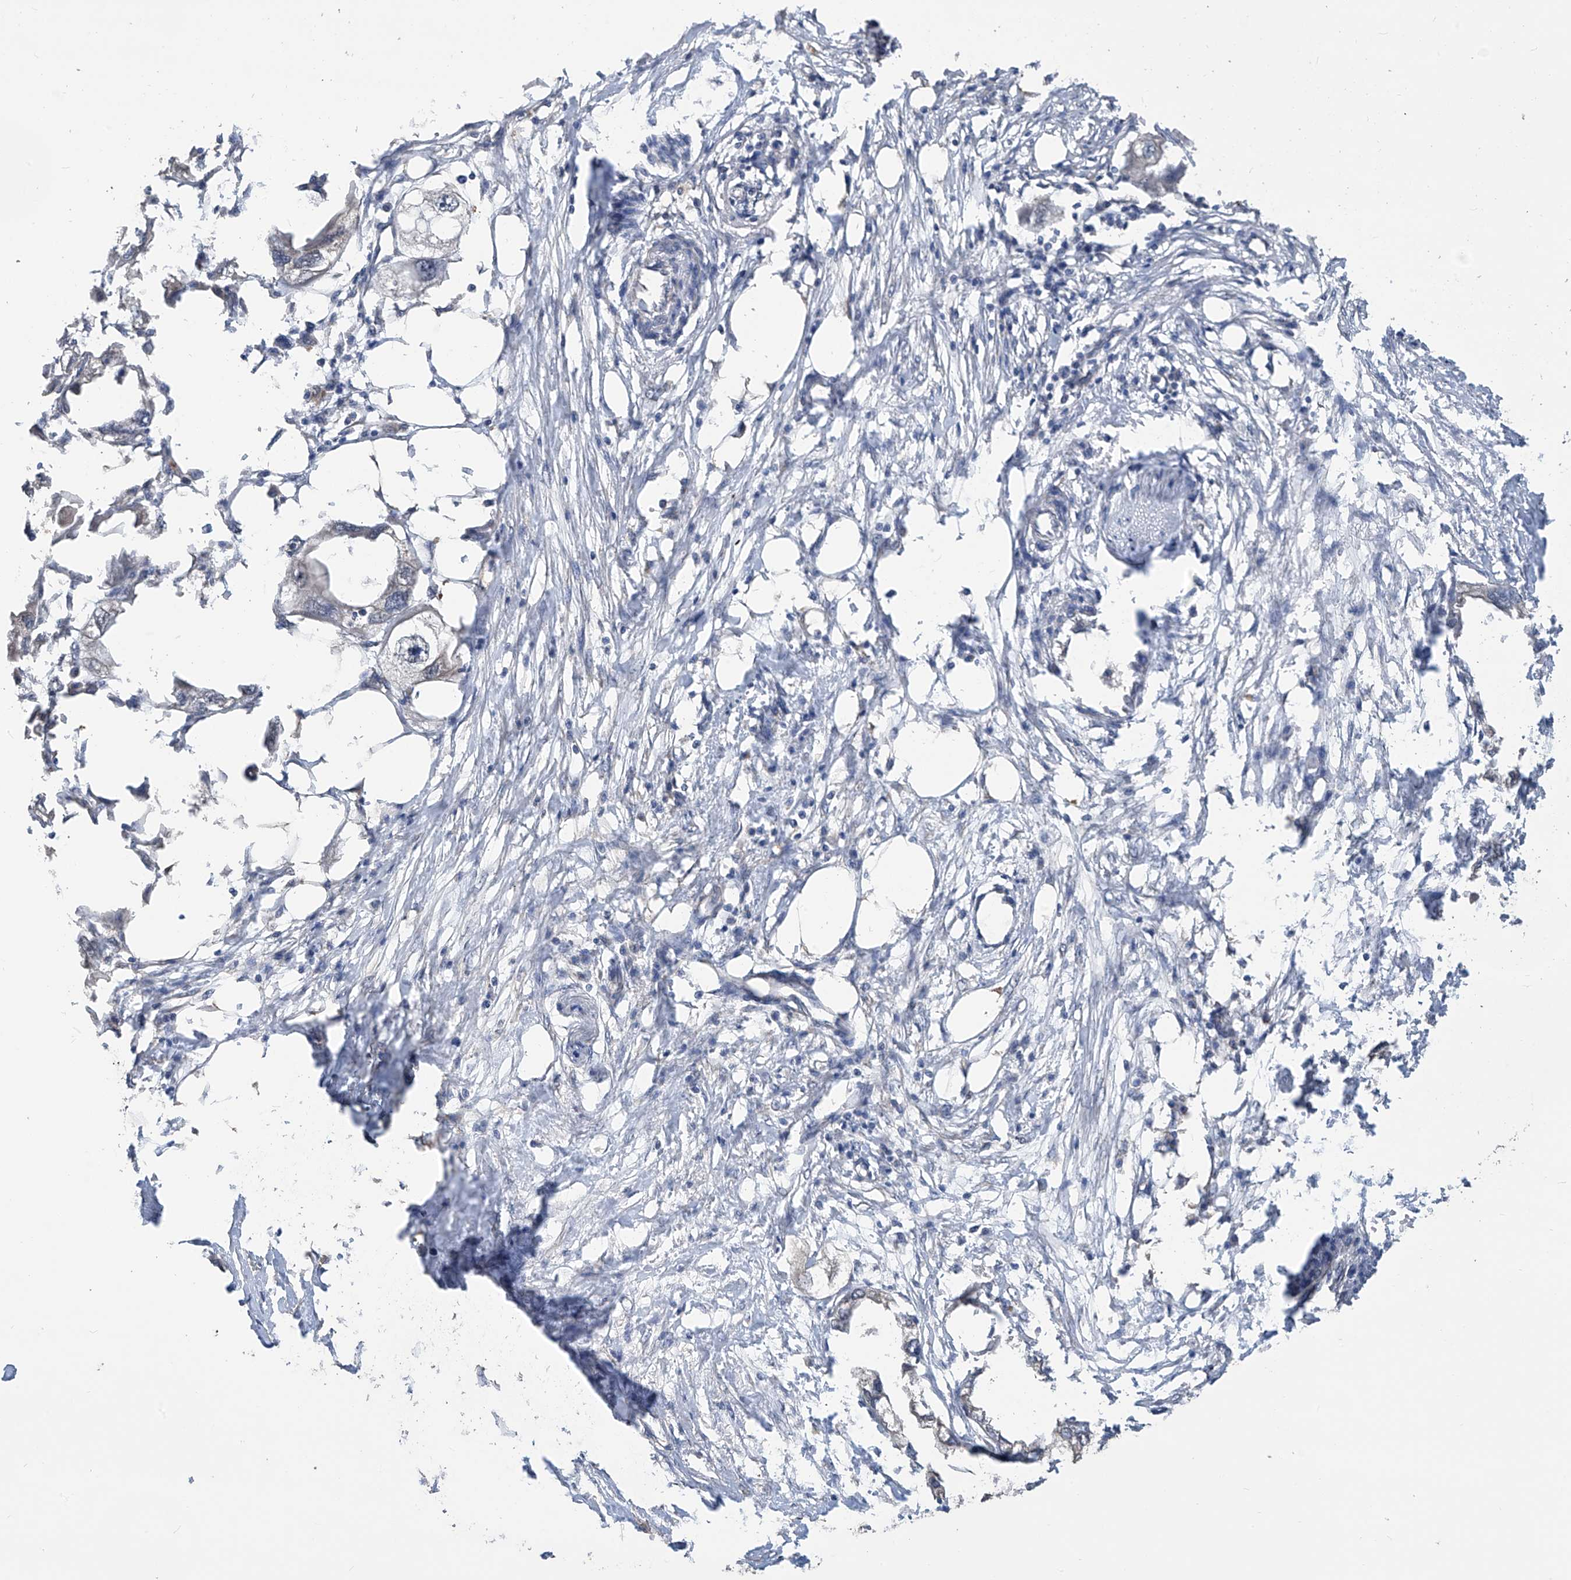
{"staining": {"intensity": "negative", "quantity": "none", "location": "none"}, "tissue": "endometrial cancer", "cell_type": "Tumor cells", "image_type": "cancer", "snomed": [{"axis": "morphology", "description": "Adenocarcinoma, NOS"}, {"axis": "morphology", "description": "Adenocarcinoma, metastatic, NOS"}, {"axis": "topography", "description": "Adipose tissue"}, {"axis": "topography", "description": "Endometrium"}], "caption": "Photomicrograph shows no protein expression in tumor cells of endometrial cancer (metastatic adenocarcinoma) tissue.", "gene": "PHACTR4", "patient": {"sex": "female", "age": 67}}